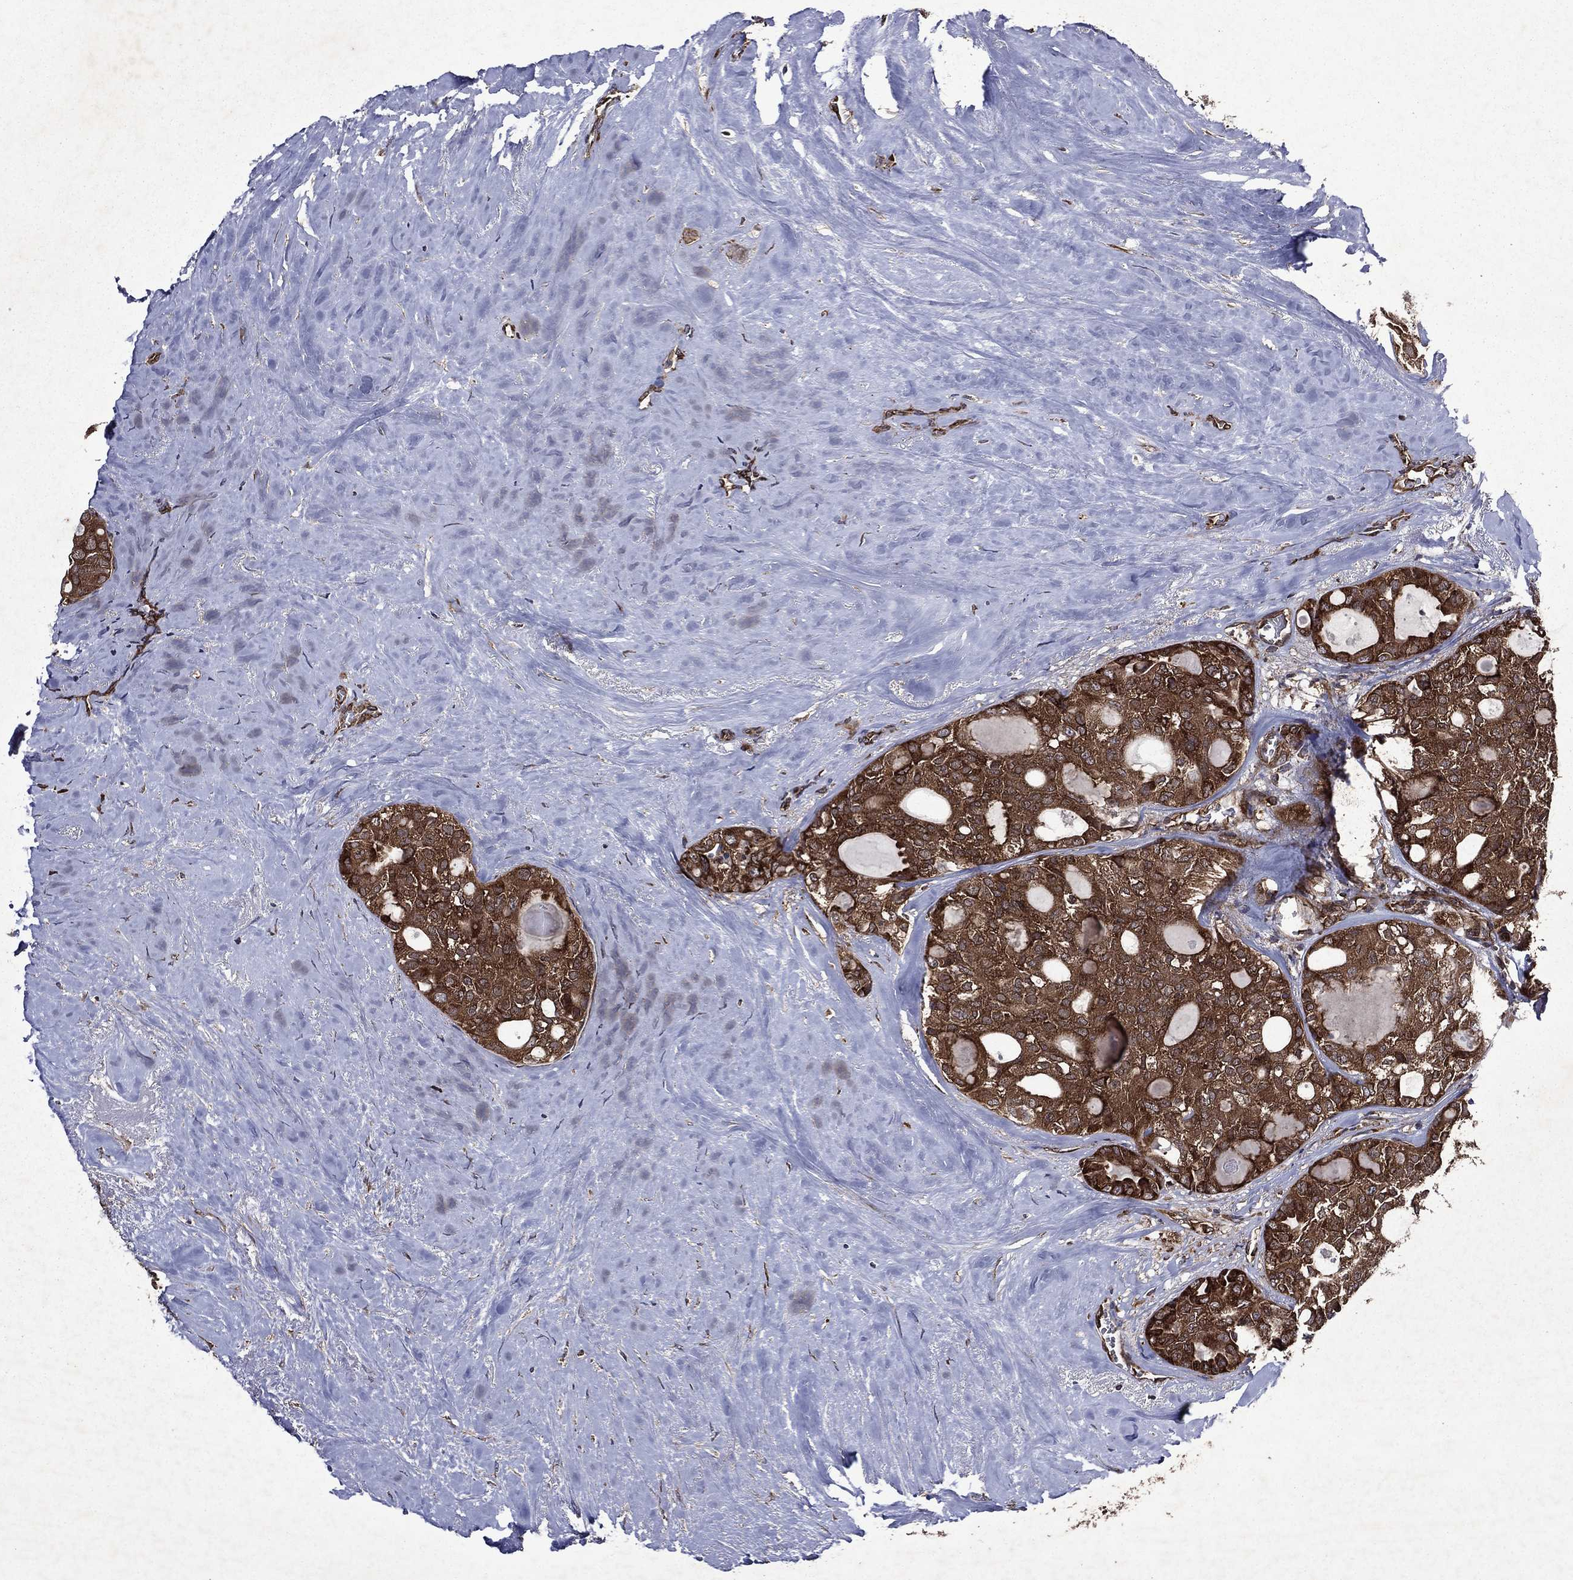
{"staining": {"intensity": "strong", "quantity": ">75%", "location": "cytoplasmic/membranous"}, "tissue": "thyroid cancer", "cell_type": "Tumor cells", "image_type": "cancer", "snomed": [{"axis": "morphology", "description": "Follicular adenoma carcinoma, NOS"}, {"axis": "topography", "description": "Thyroid gland"}], "caption": "Thyroid cancer (follicular adenoma carcinoma) was stained to show a protein in brown. There is high levels of strong cytoplasmic/membranous positivity in about >75% of tumor cells.", "gene": "EIF2B4", "patient": {"sex": "male", "age": 75}}